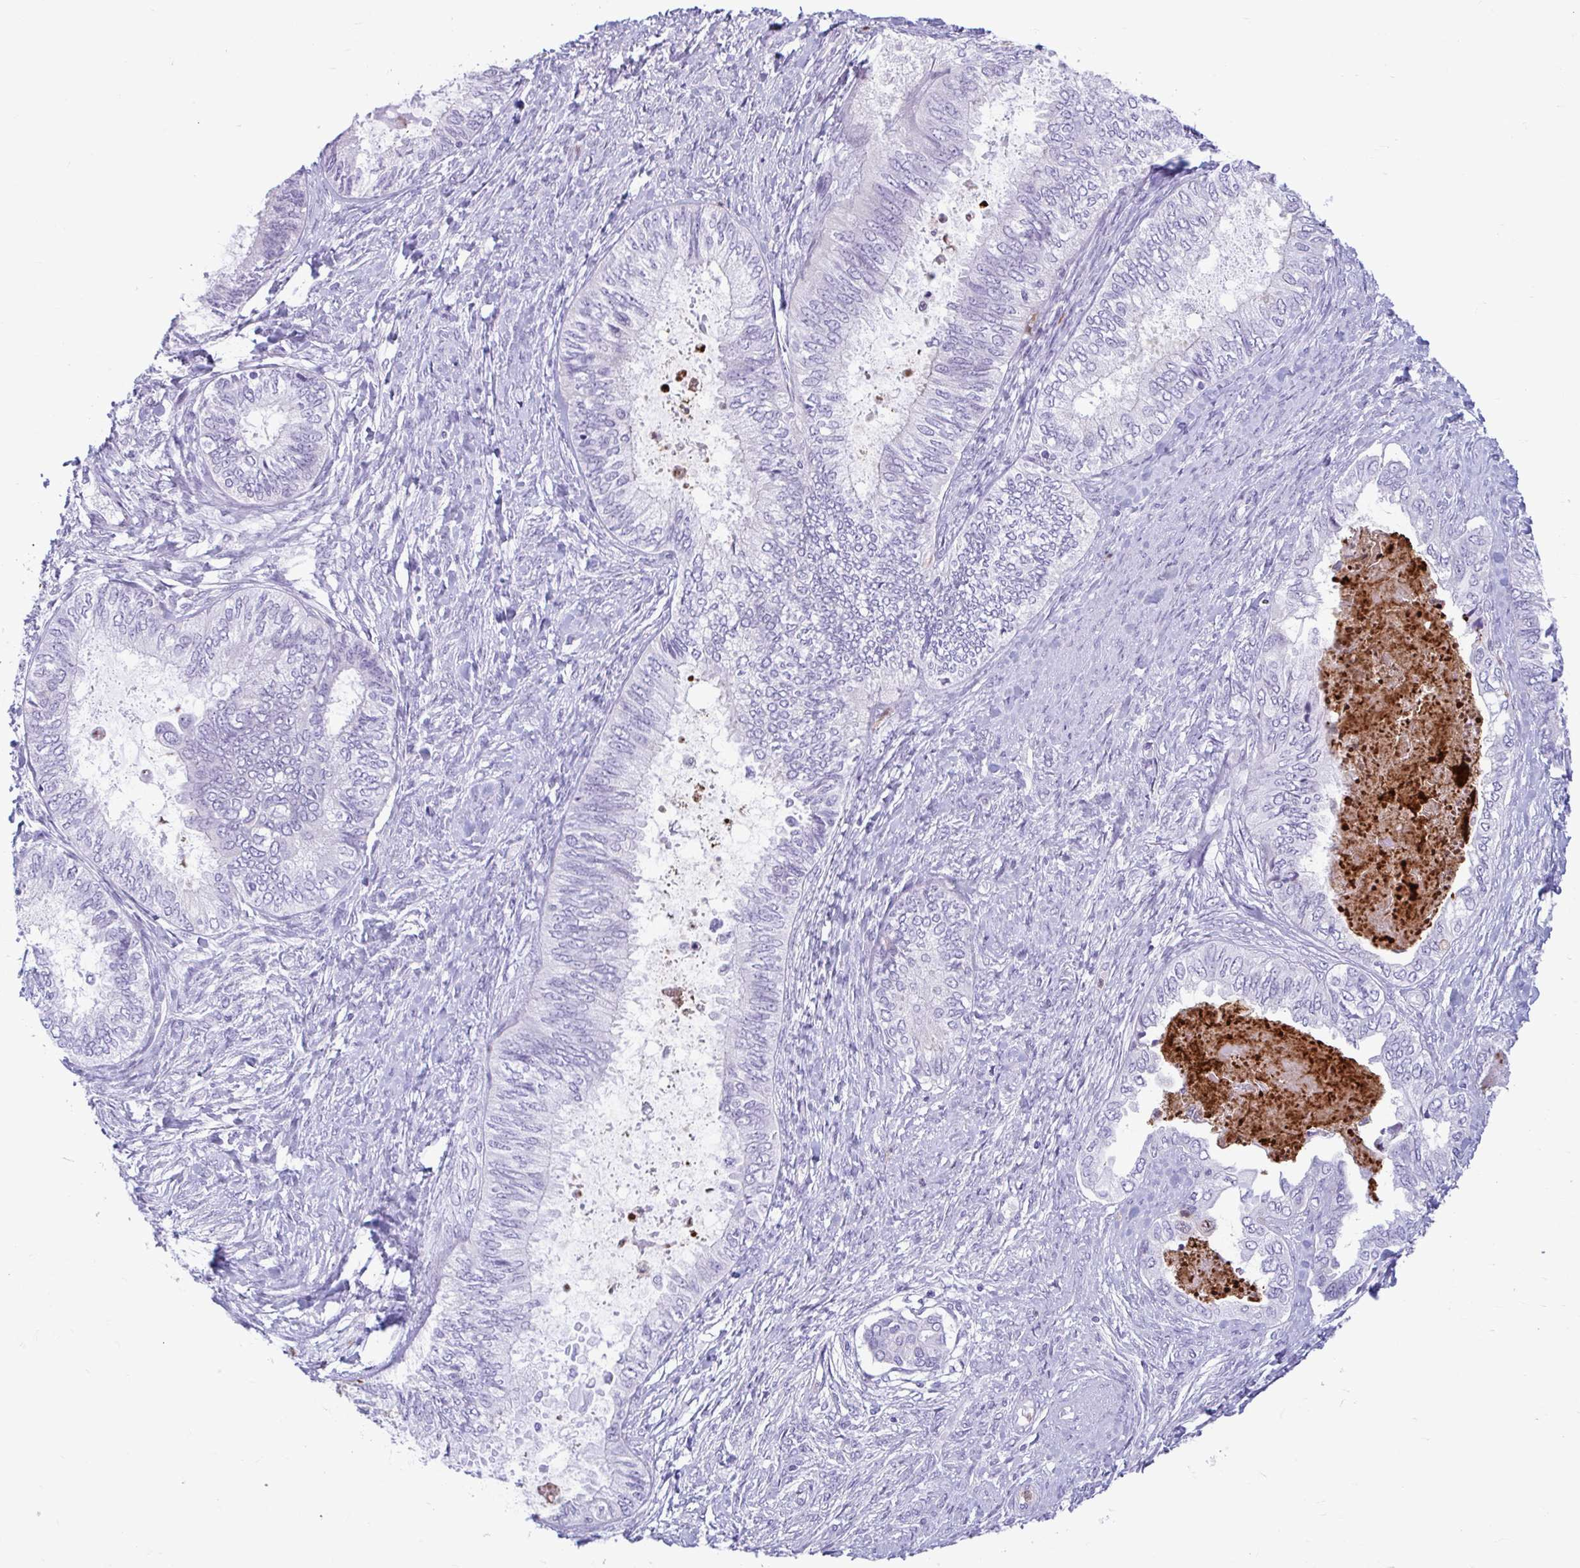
{"staining": {"intensity": "negative", "quantity": "none", "location": "none"}, "tissue": "ovarian cancer", "cell_type": "Tumor cells", "image_type": "cancer", "snomed": [{"axis": "morphology", "description": "Carcinoma, endometroid"}, {"axis": "topography", "description": "Ovary"}], "caption": "A high-resolution image shows IHC staining of endometroid carcinoma (ovarian), which displays no significant staining in tumor cells. (Immunohistochemistry, brightfield microscopy, high magnification).", "gene": "CEP120", "patient": {"sex": "female", "age": 70}}